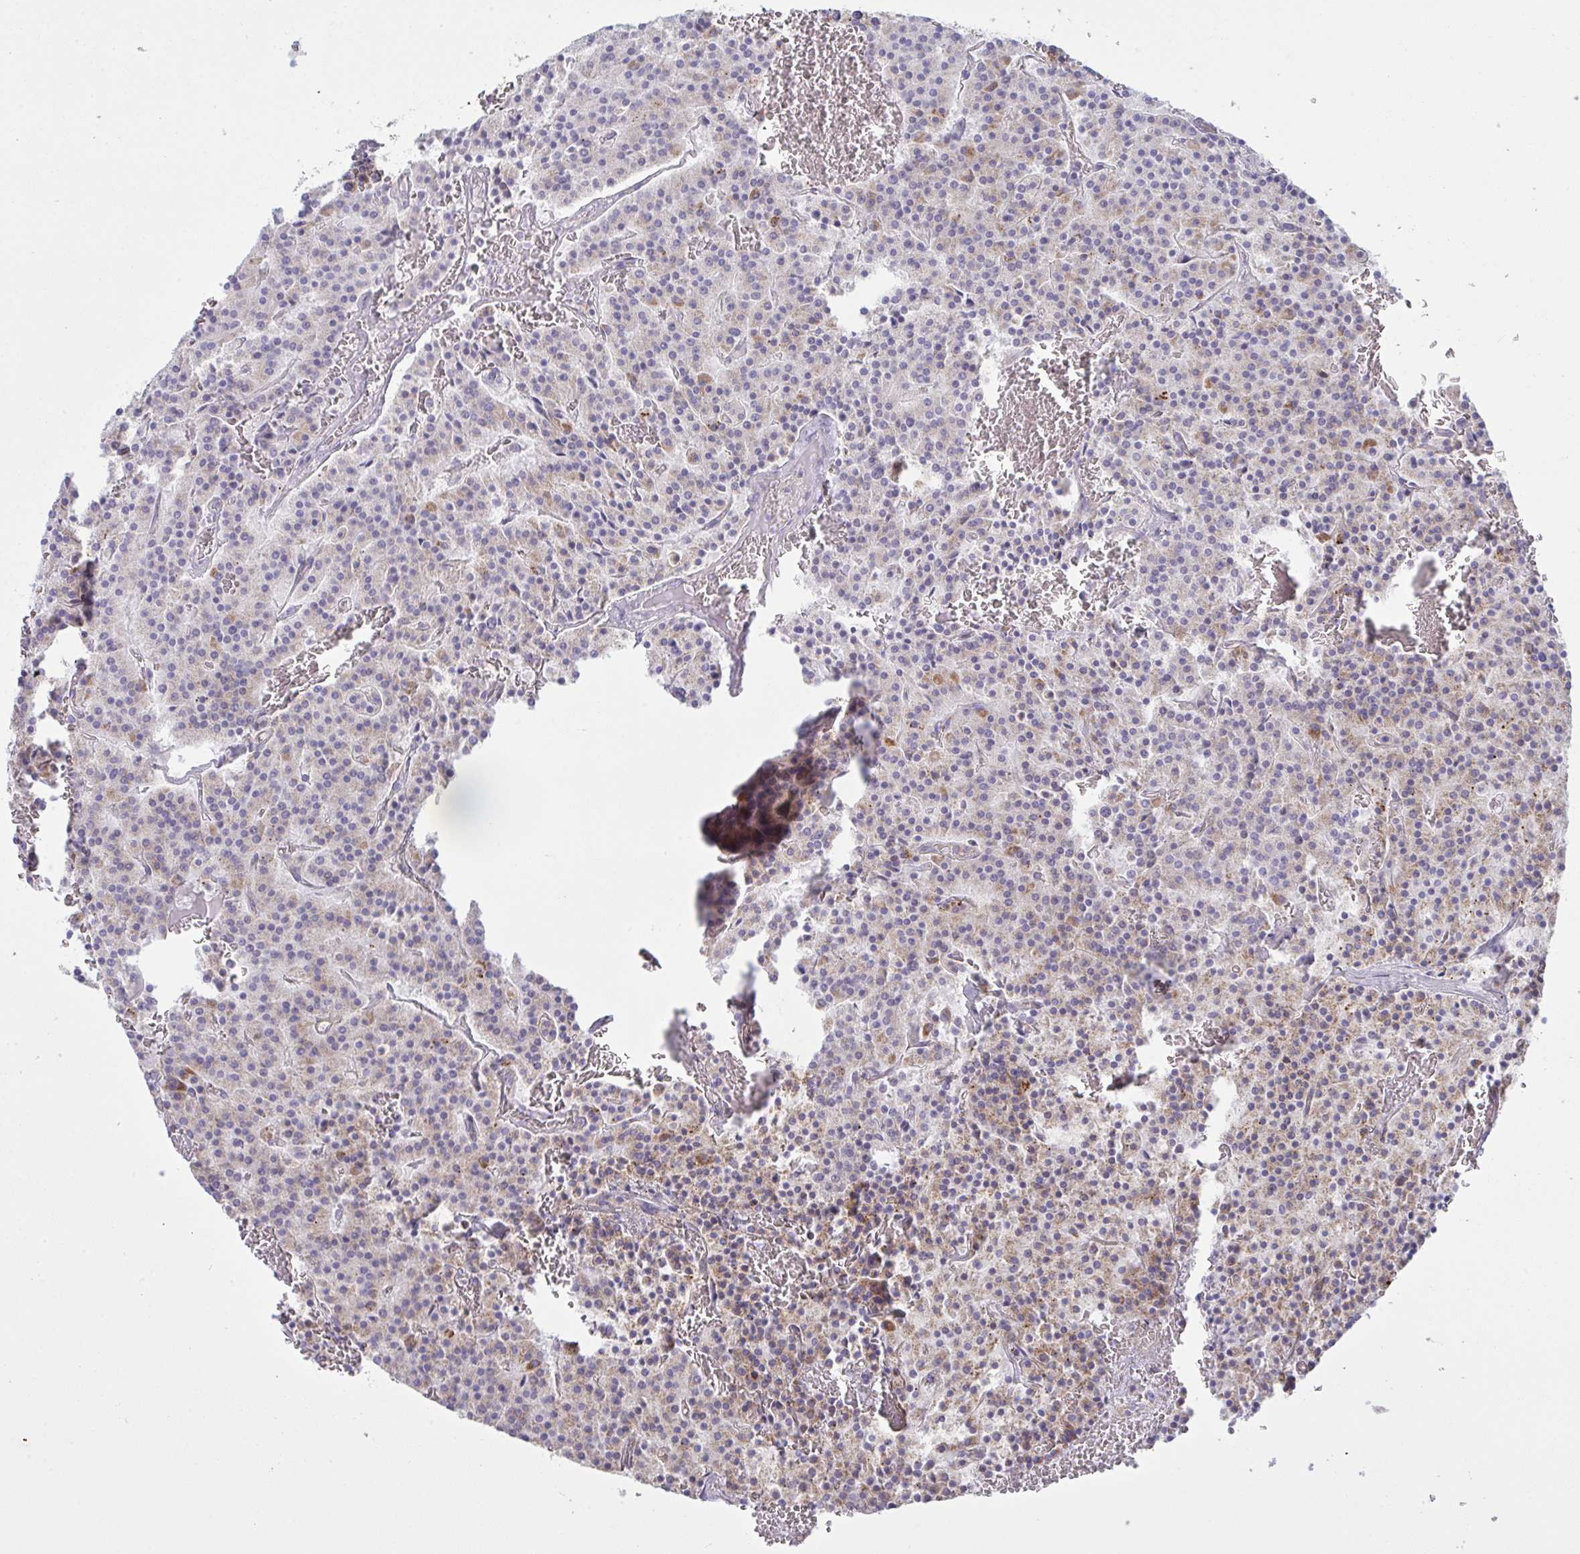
{"staining": {"intensity": "weak", "quantity": "25%-75%", "location": "cytoplasmic/membranous"}, "tissue": "carcinoid", "cell_type": "Tumor cells", "image_type": "cancer", "snomed": [{"axis": "morphology", "description": "Carcinoid, malignant, NOS"}, {"axis": "topography", "description": "Lung"}], "caption": "Immunohistochemistry (IHC) photomicrograph of neoplastic tissue: human malignant carcinoid stained using IHC demonstrates low levels of weak protein expression localized specifically in the cytoplasmic/membranous of tumor cells, appearing as a cytoplasmic/membranous brown color.", "gene": "MICOS10", "patient": {"sex": "male", "age": 70}}